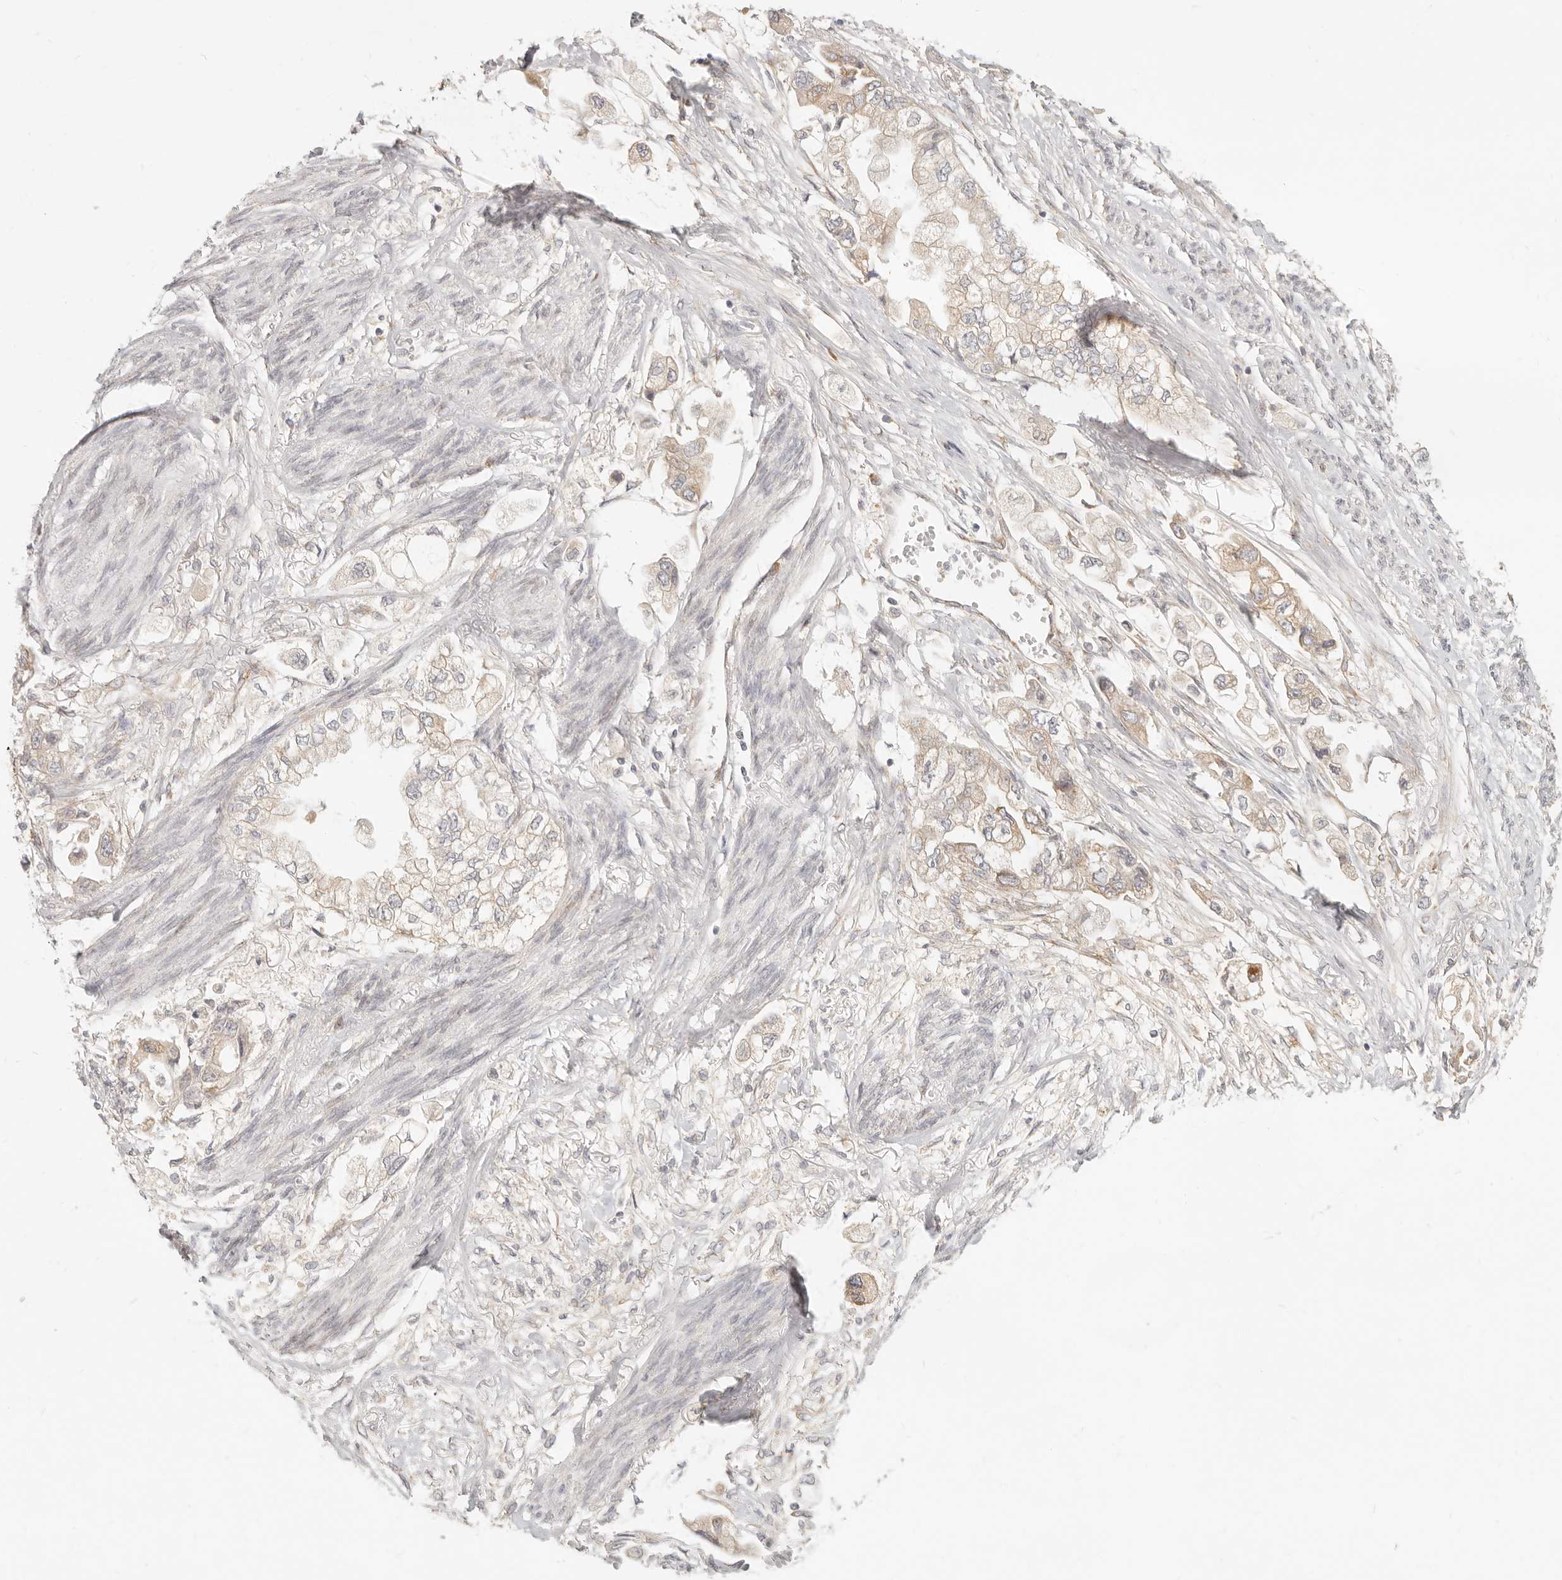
{"staining": {"intensity": "moderate", "quantity": "25%-75%", "location": "cytoplasmic/membranous"}, "tissue": "stomach cancer", "cell_type": "Tumor cells", "image_type": "cancer", "snomed": [{"axis": "morphology", "description": "Adenocarcinoma, NOS"}, {"axis": "topography", "description": "Stomach"}], "caption": "Stomach adenocarcinoma stained with a protein marker shows moderate staining in tumor cells.", "gene": "PABPC4", "patient": {"sex": "male", "age": 62}}